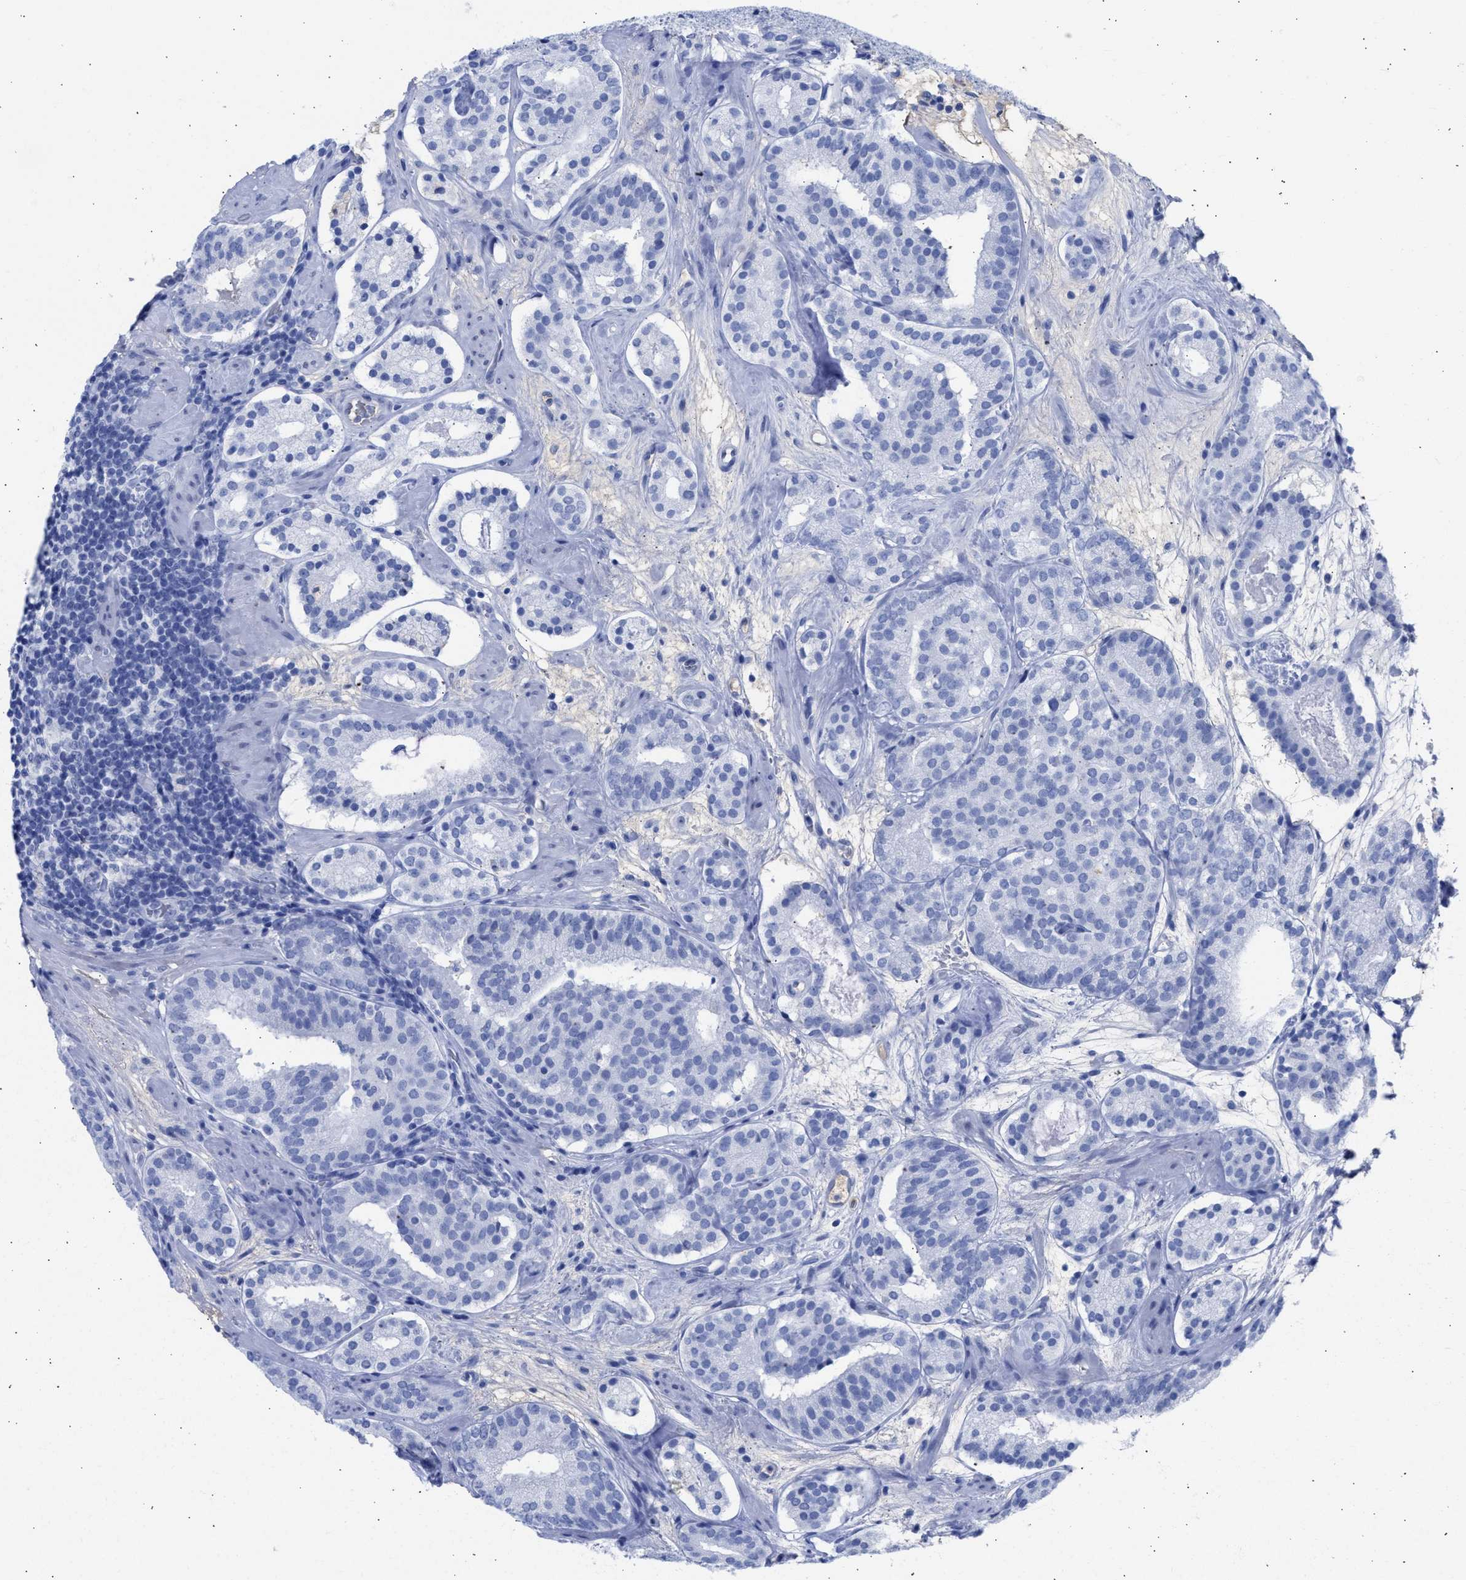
{"staining": {"intensity": "negative", "quantity": "none", "location": "none"}, "tissue": "prostate cancer", "cell_type": "Tumor cells", "image_type": "cancer", "snomed": [{"axis": "morphology", "description": "Adenocarcinoma, Low grade"}, {"axis": "topography", "description": "Prostate"}], "caption": "Tumor cells show no significant expression in adenocarcinoma (low-grade) (prostate).", "gene": "RSPH1", "patient": {"sex": "male", "age": 69}}